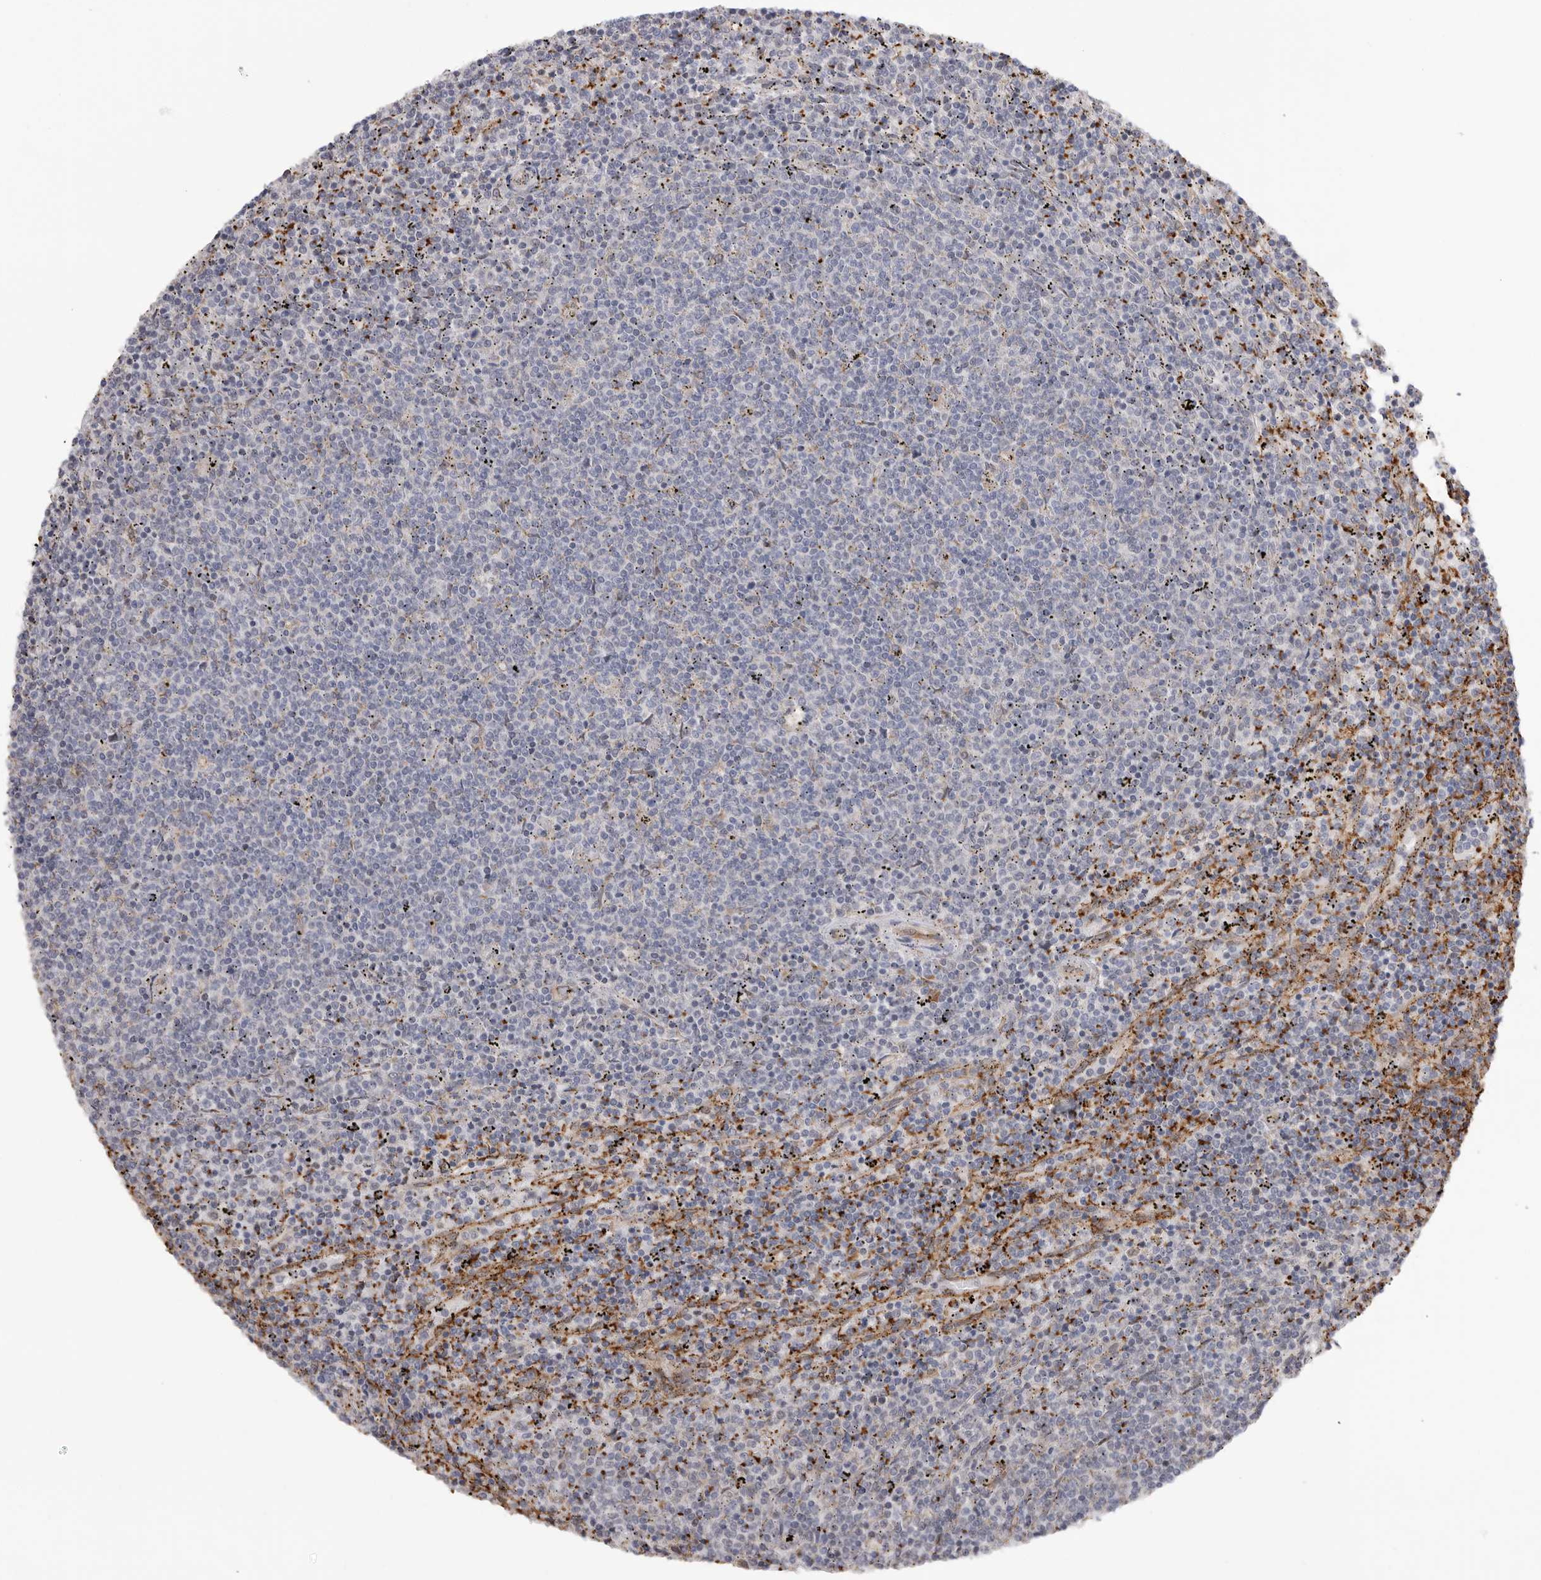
{"staining": {"intensity": "negative", "quantity": "none", "location": "none"}, "tissue": "lymphoma", "cell_type": "Tumor cells", "image_type": "cancer", "snomed": [{"axis": "morphology", "description": "Malignant lymphoma, non-Hodgkin's type, Low grade"}, {"axis": "topography", "description": "Spleen"}], "caption": "There is no significant expression in tumor cells of lymphoma.", "gene": "CDC42BPB", "patient": {"sex": "female", "age": 50}}